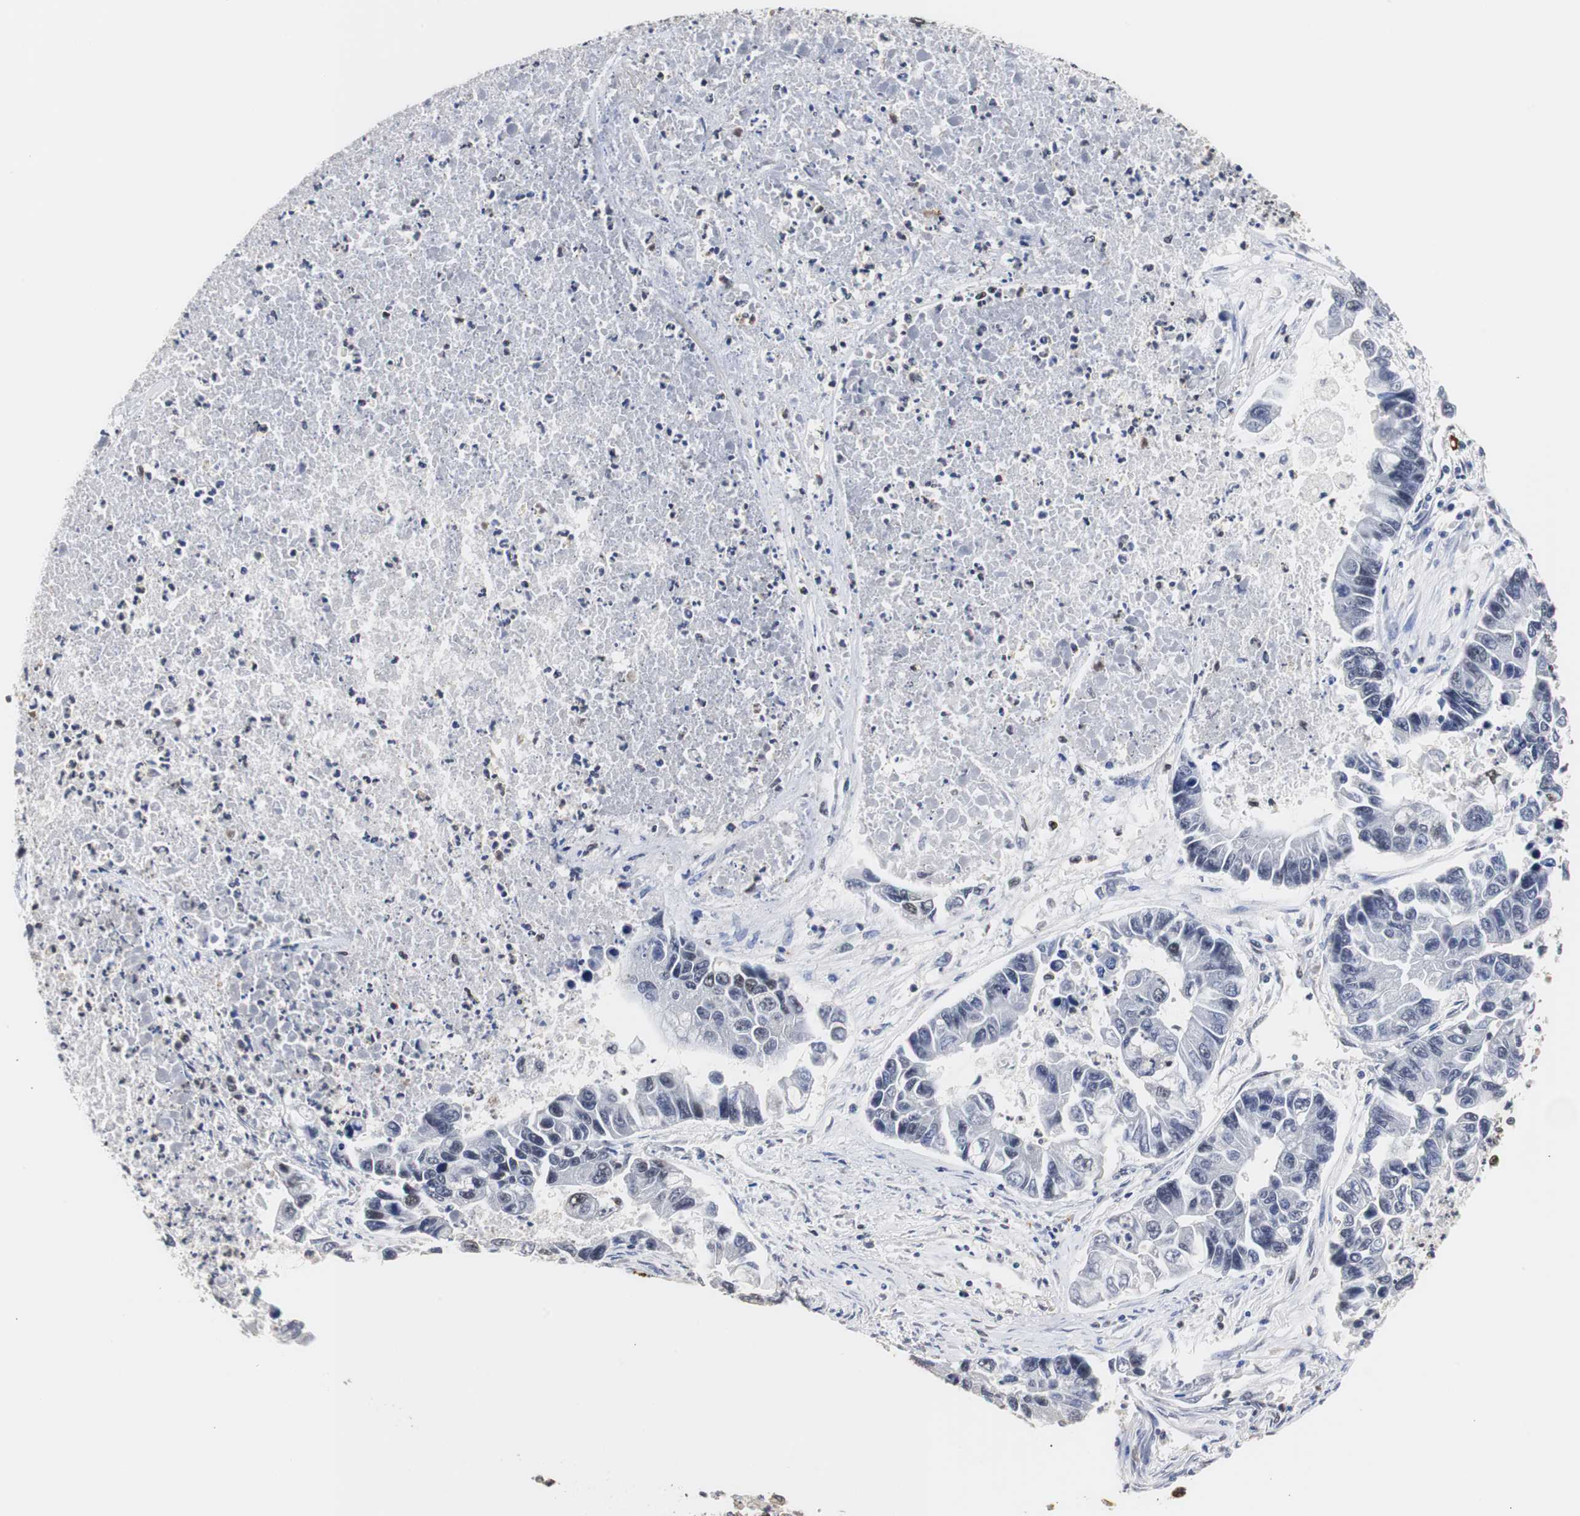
{"staining": {"intensity": "negative", "quantity": "none", "location": "none"}, "tissue": "lung cancer", "cell_type": "Tumor cells", "image_type": "cancer", "snomed": [{"axis": "morphology", "description": "Adenocarcinoma, NOS"}, {"axis": "topography", "description": "Lung"}], "caption": "Tumor cells show no significant expression in lung adenocarcinoma. (DAB immunohistochemistry, high magnification).", "gene": "ZFC3H1", "patient": {"sex": "female", "age": 51}}